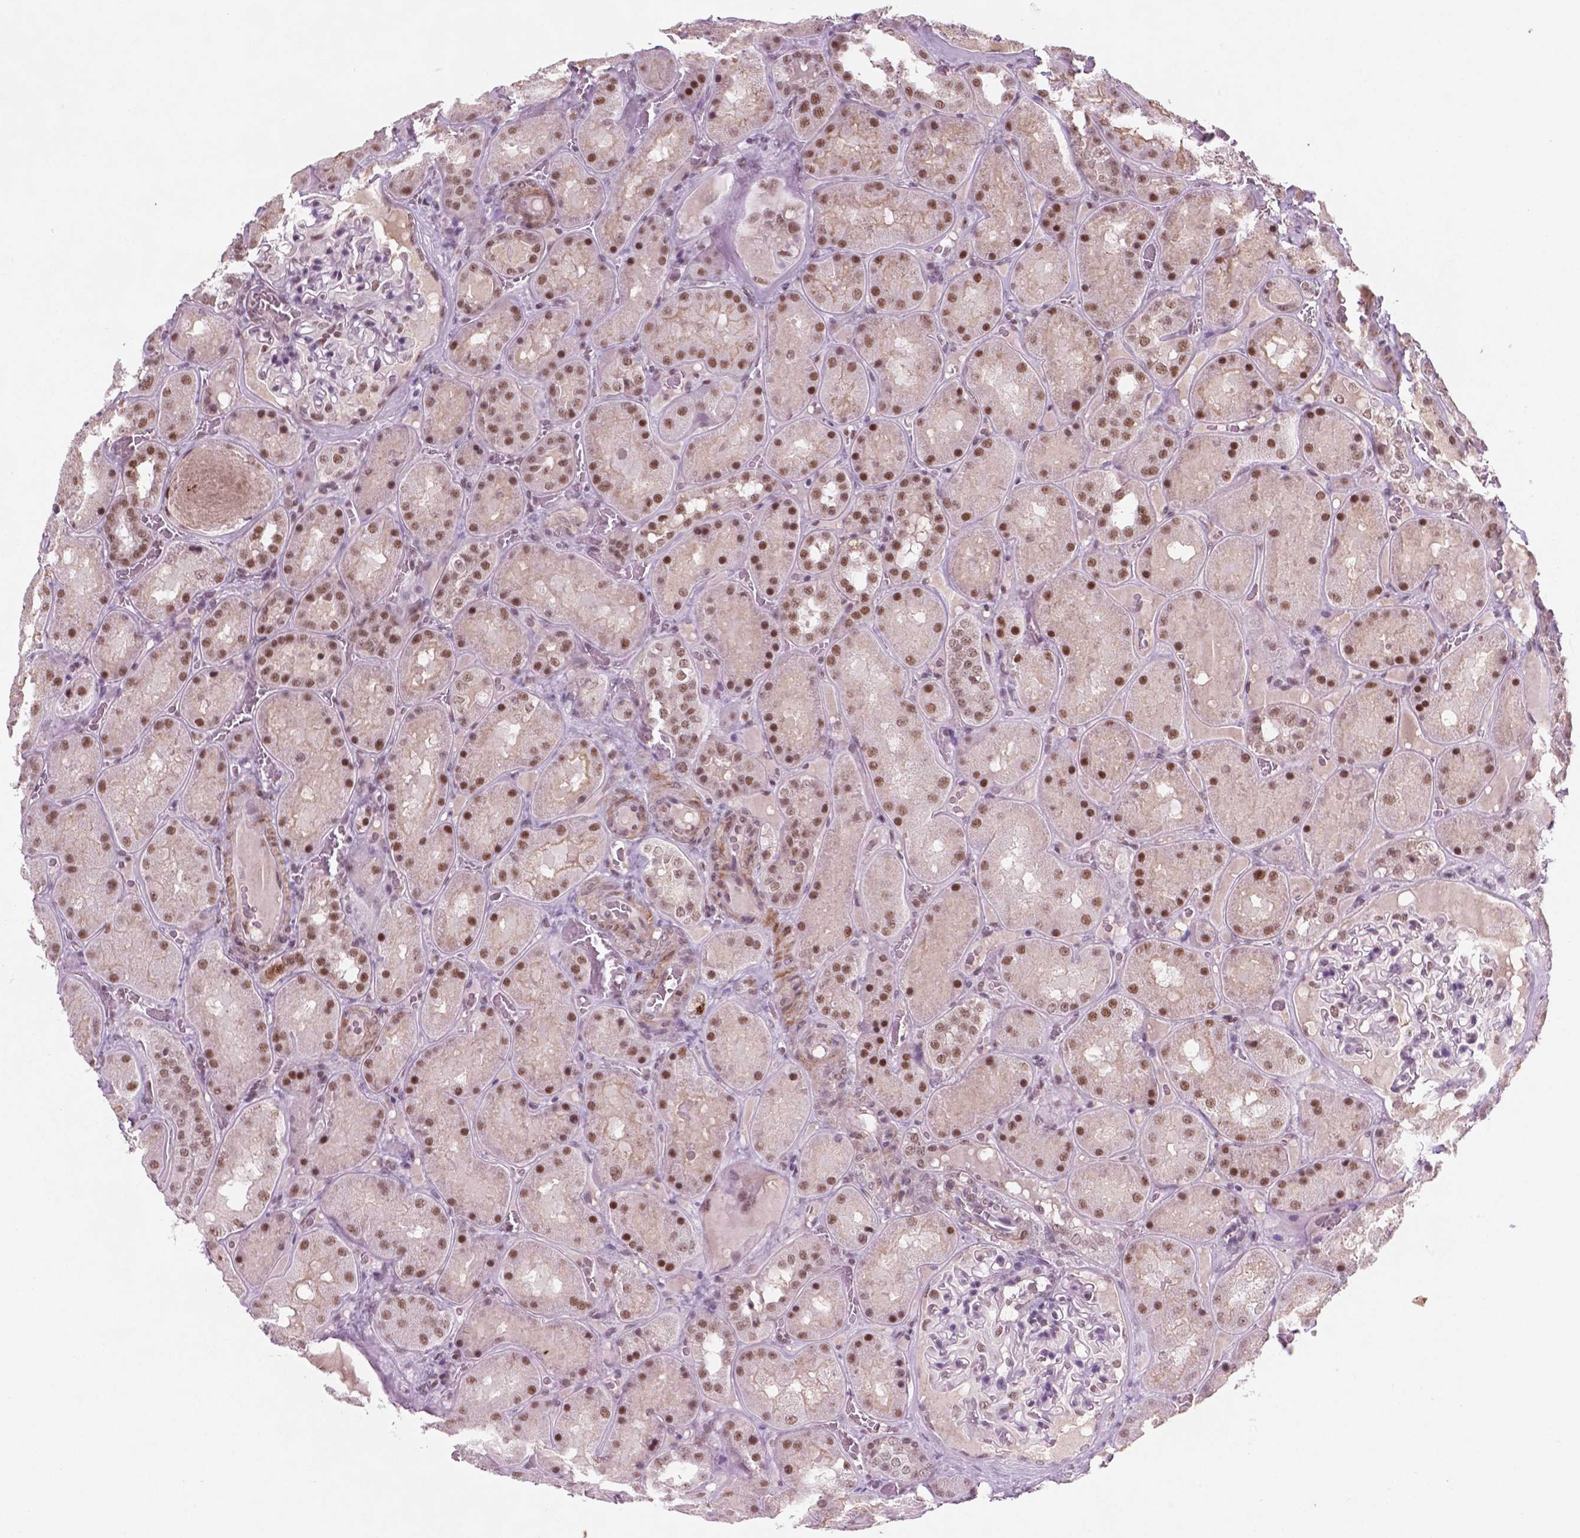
{"staining": {"intensity": "moderate", "quantity": "25%-75%", "location": "nuclear"}, "tissue": "kidney", "cell_type": "Cells in glomeruli", "image_type": "normal", "snomed": [{"axis": "morphology", "description": "Normal tissue, NOS"}, {"axis": "topography", "description": "Kidney"}], "caption": "IHC (DAB) staining of normal human kidney exhibits moderate nuclear protein positivity in about 25%-75% of cells in glomeruli.", "gene": "CTR9", "patient": {"sex": "male", "age": 73}}